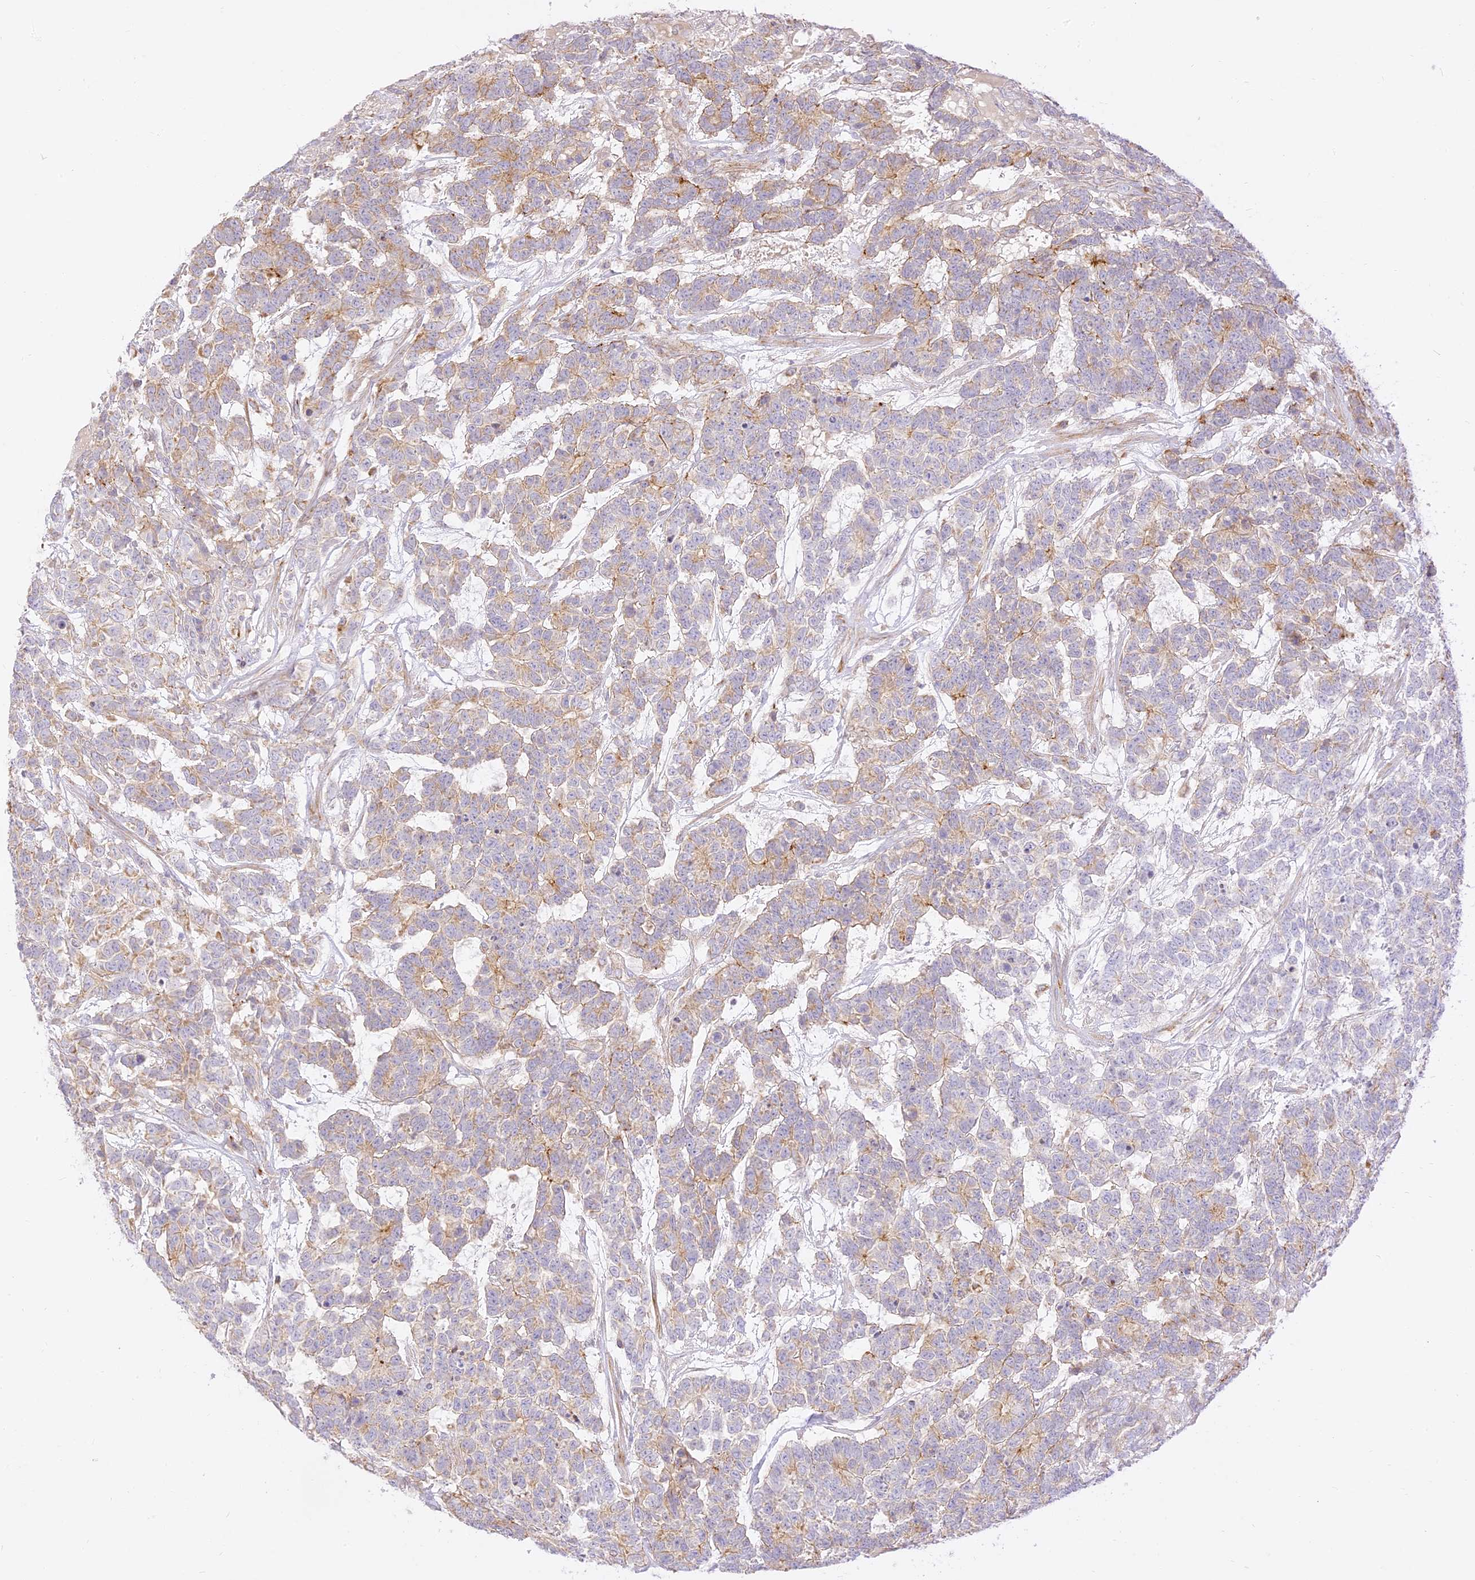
{"staining": {"intensity": "weak", "quantity": "25%-75%", "location": "cytoplasmic/membranous"}, "tissue": "testis cancer", "cell_type": "Tumor cells", "image_type": "cancer", "snomed": [{"axis": "morphology", "description": "Carcinoma, Embryonal, NOS"}, {"axis": "topography", "description": "Testis"}], "caption": "A micrograph of human embryonal carcinoma (testis) stained for a protein exhibits weak cytoplasmic/membranous brown staining in tumor cells. Immunohistochemistry (ihc) stains the protein of interest in brown and the nuclei are stained blue.", "gene": "LRRC15", "patient": {"sex": "male", "age": 26}}